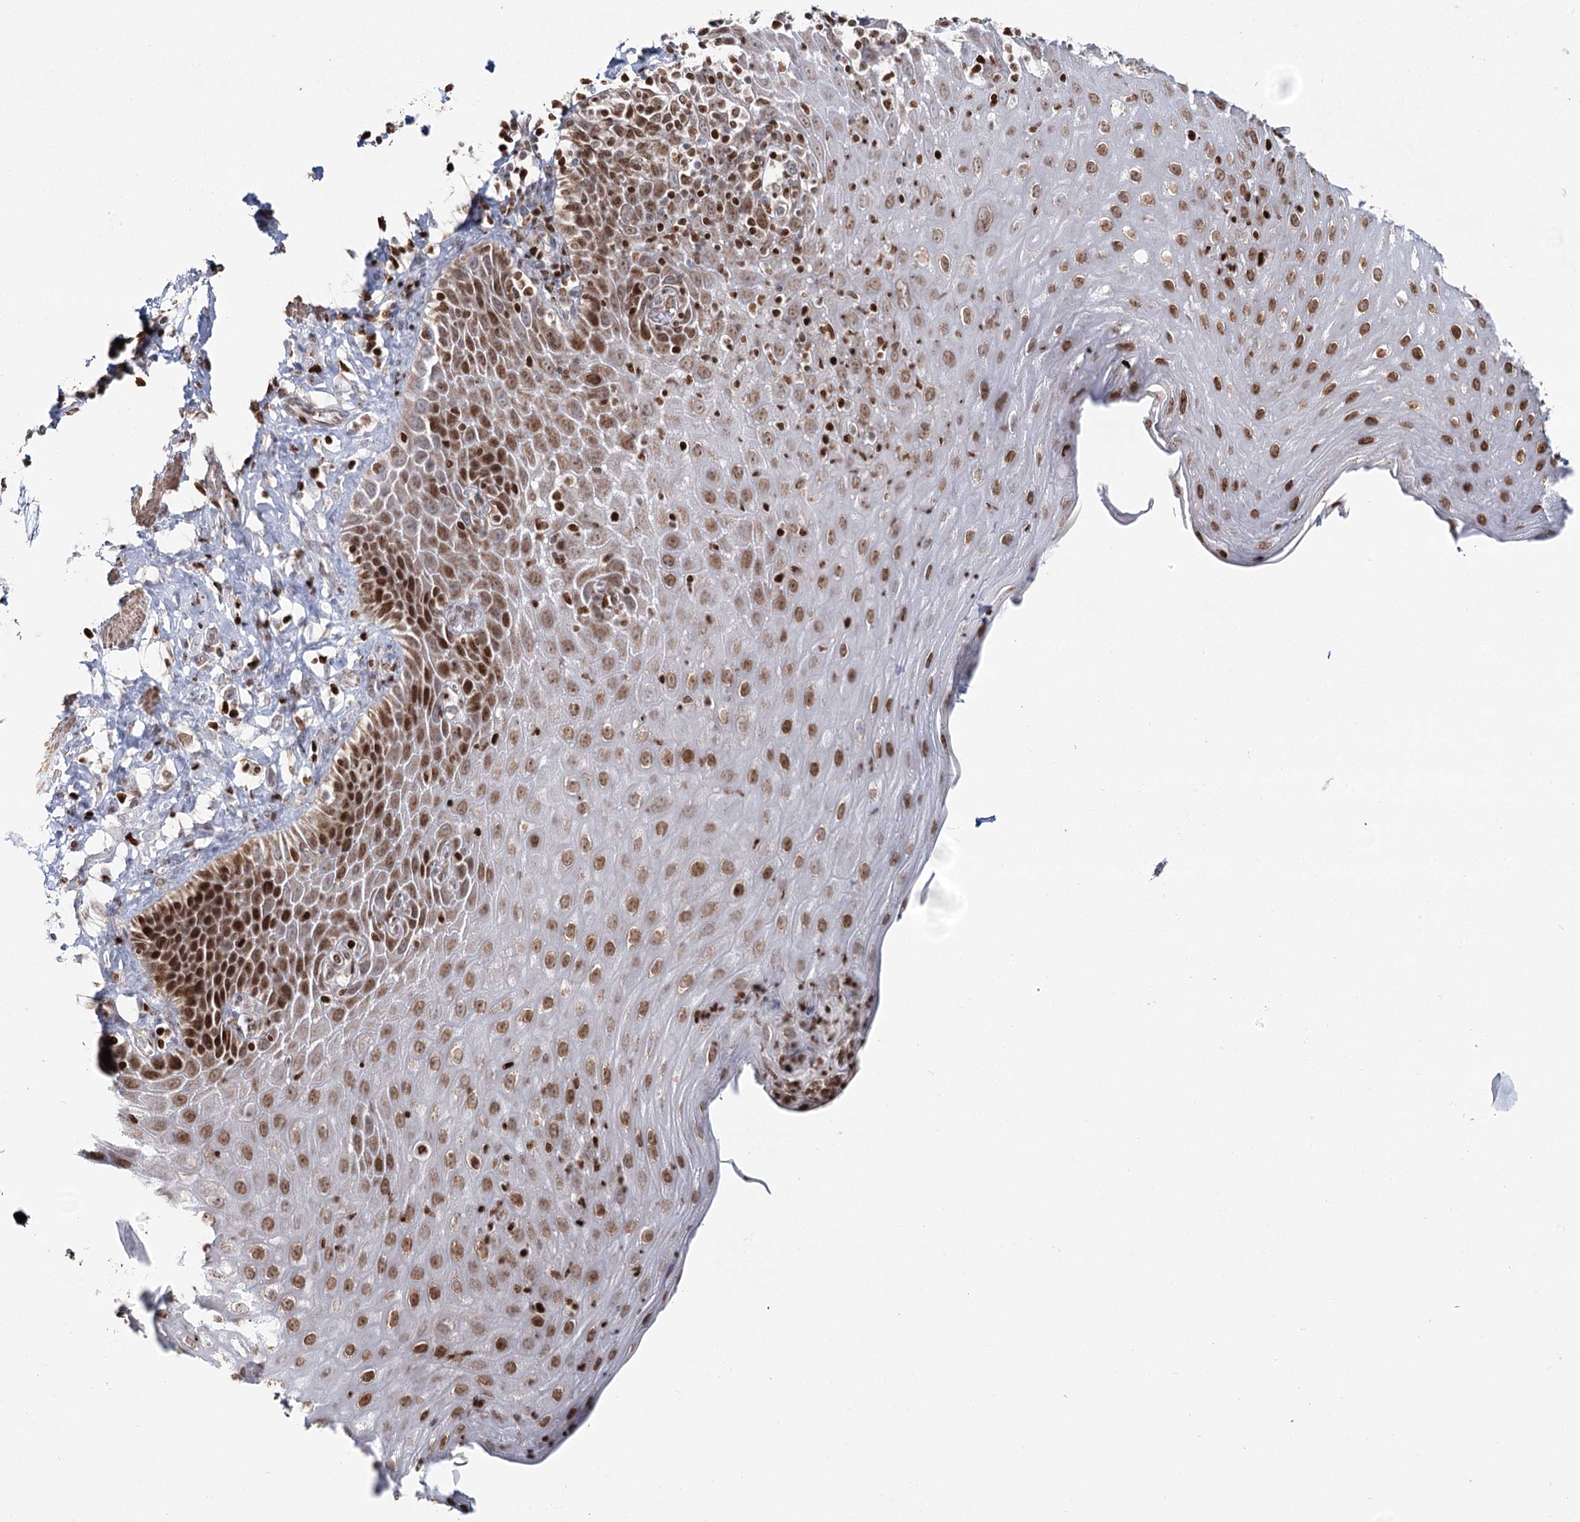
{"staining": {"intensity": "strong", "quantity": ">75%", "location": "cytoplasmic/membranous,nuclear"}, "tissue": "esophagus", "cell_type": "Squamous epithelial cells", "image_type": "normal", "snomed": [{"axis": "morphology", "description": "Normal tissue, NOS"}, {"axis": "topography", "description": "Esophagus"}], "caption": "Human esophagus stained for a protein (brown) exhibits strong cytoplasmic/membranous,nuclear positive positivity in about >75% of squamous epithelial cells.", "gene": "PDHX", "patient": {"sex": "female", "age": 61}}